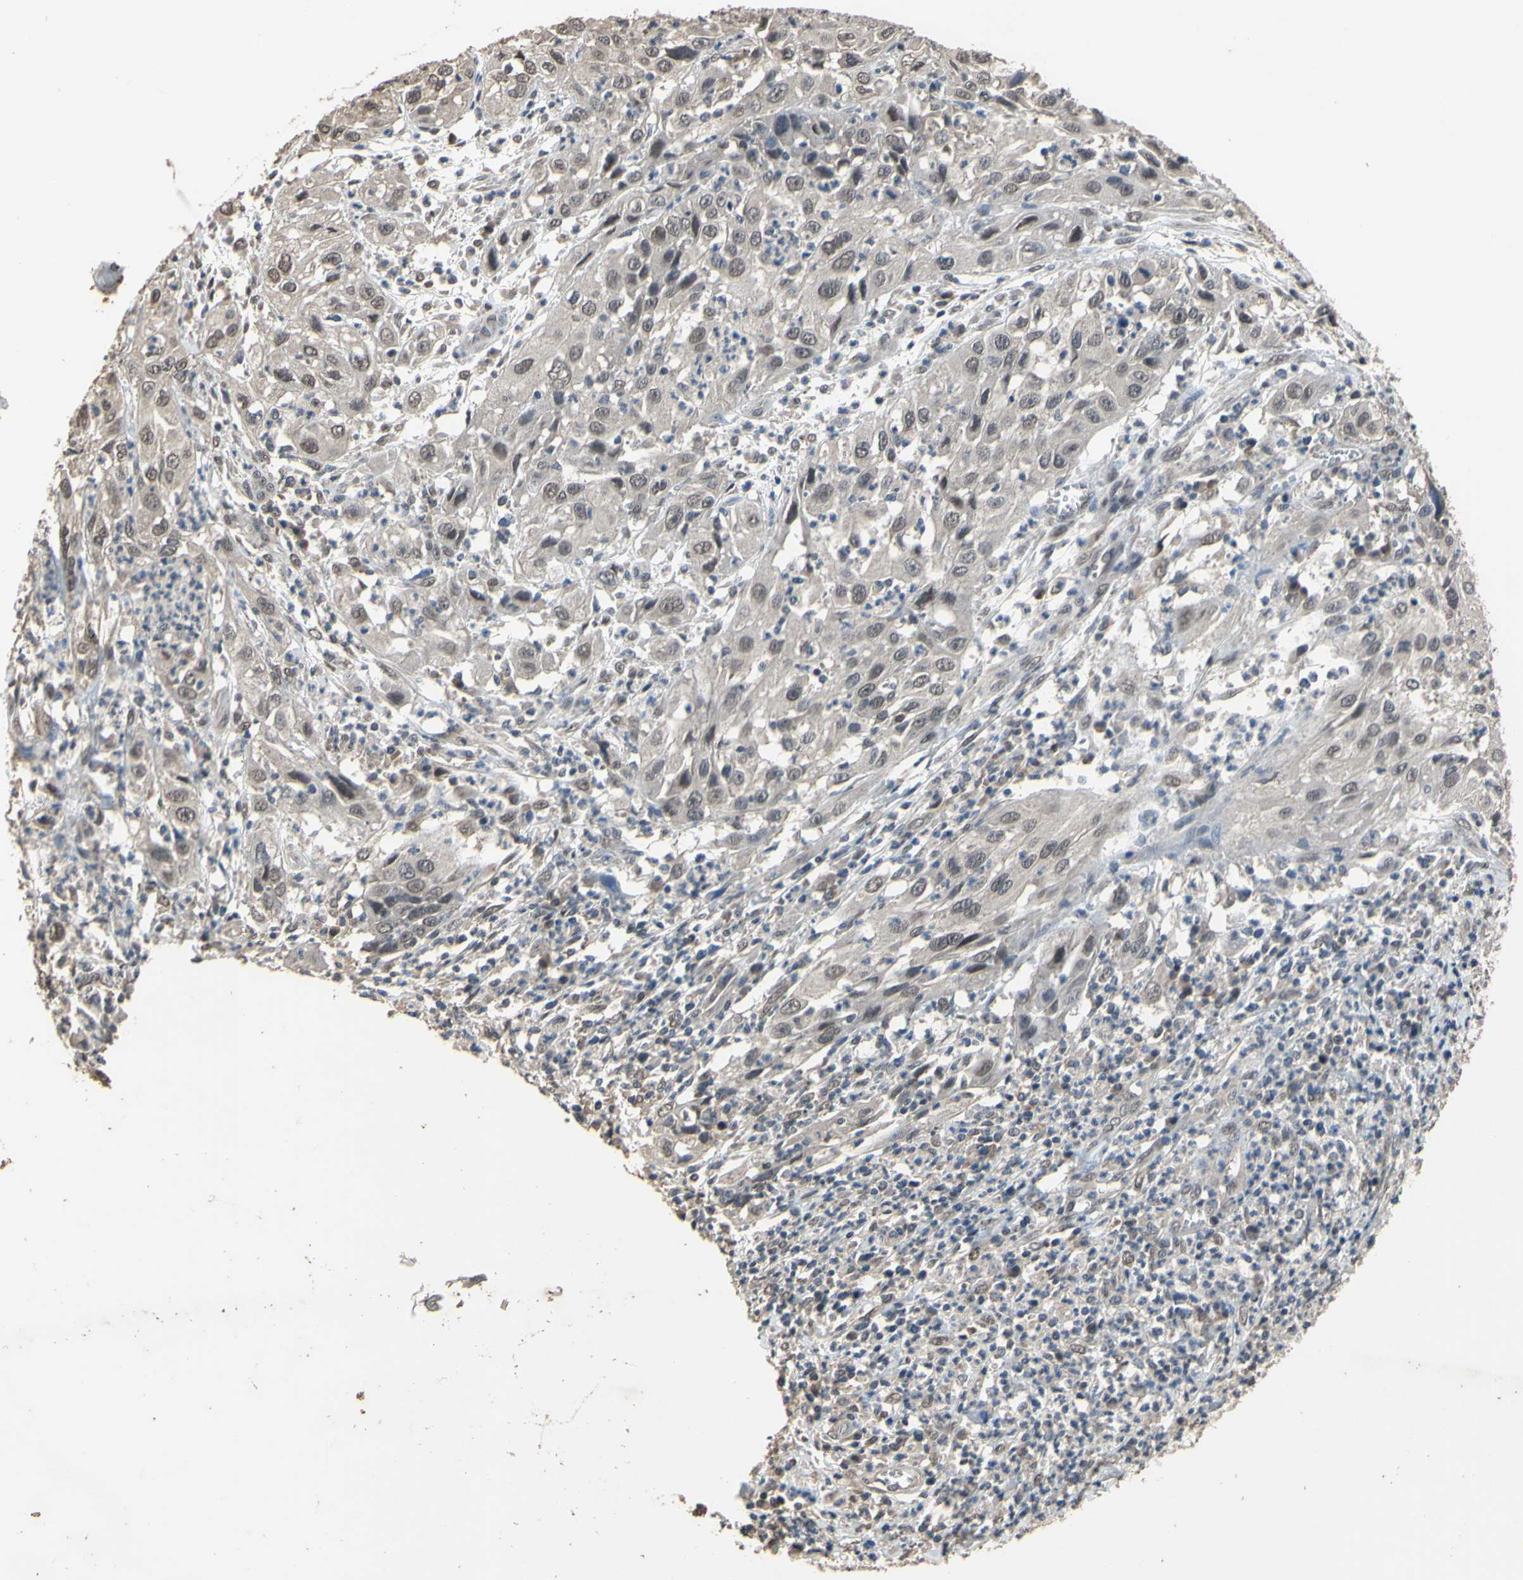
{"staining": {"intensity": "weak", "quantity": "<25%", "location": "nuclear"}, "tissue": "cervical cancer", "cell_type": "Tumor cells", "image_type": "cancer", "snomed": [{"axis": "morphology", "description": "Squamous cell carcinoma, NOS"}, {"axis": "topography", "description": "Cervix"}], "caption": "Immunohistochemistry micrograph of human squamous cell carcinoma (cervical) stained for a protein (brown), which demonstrates no expression in tumor cells.", "gene": "ZNF174", "patient": {"sex": "female", "age": 32}}